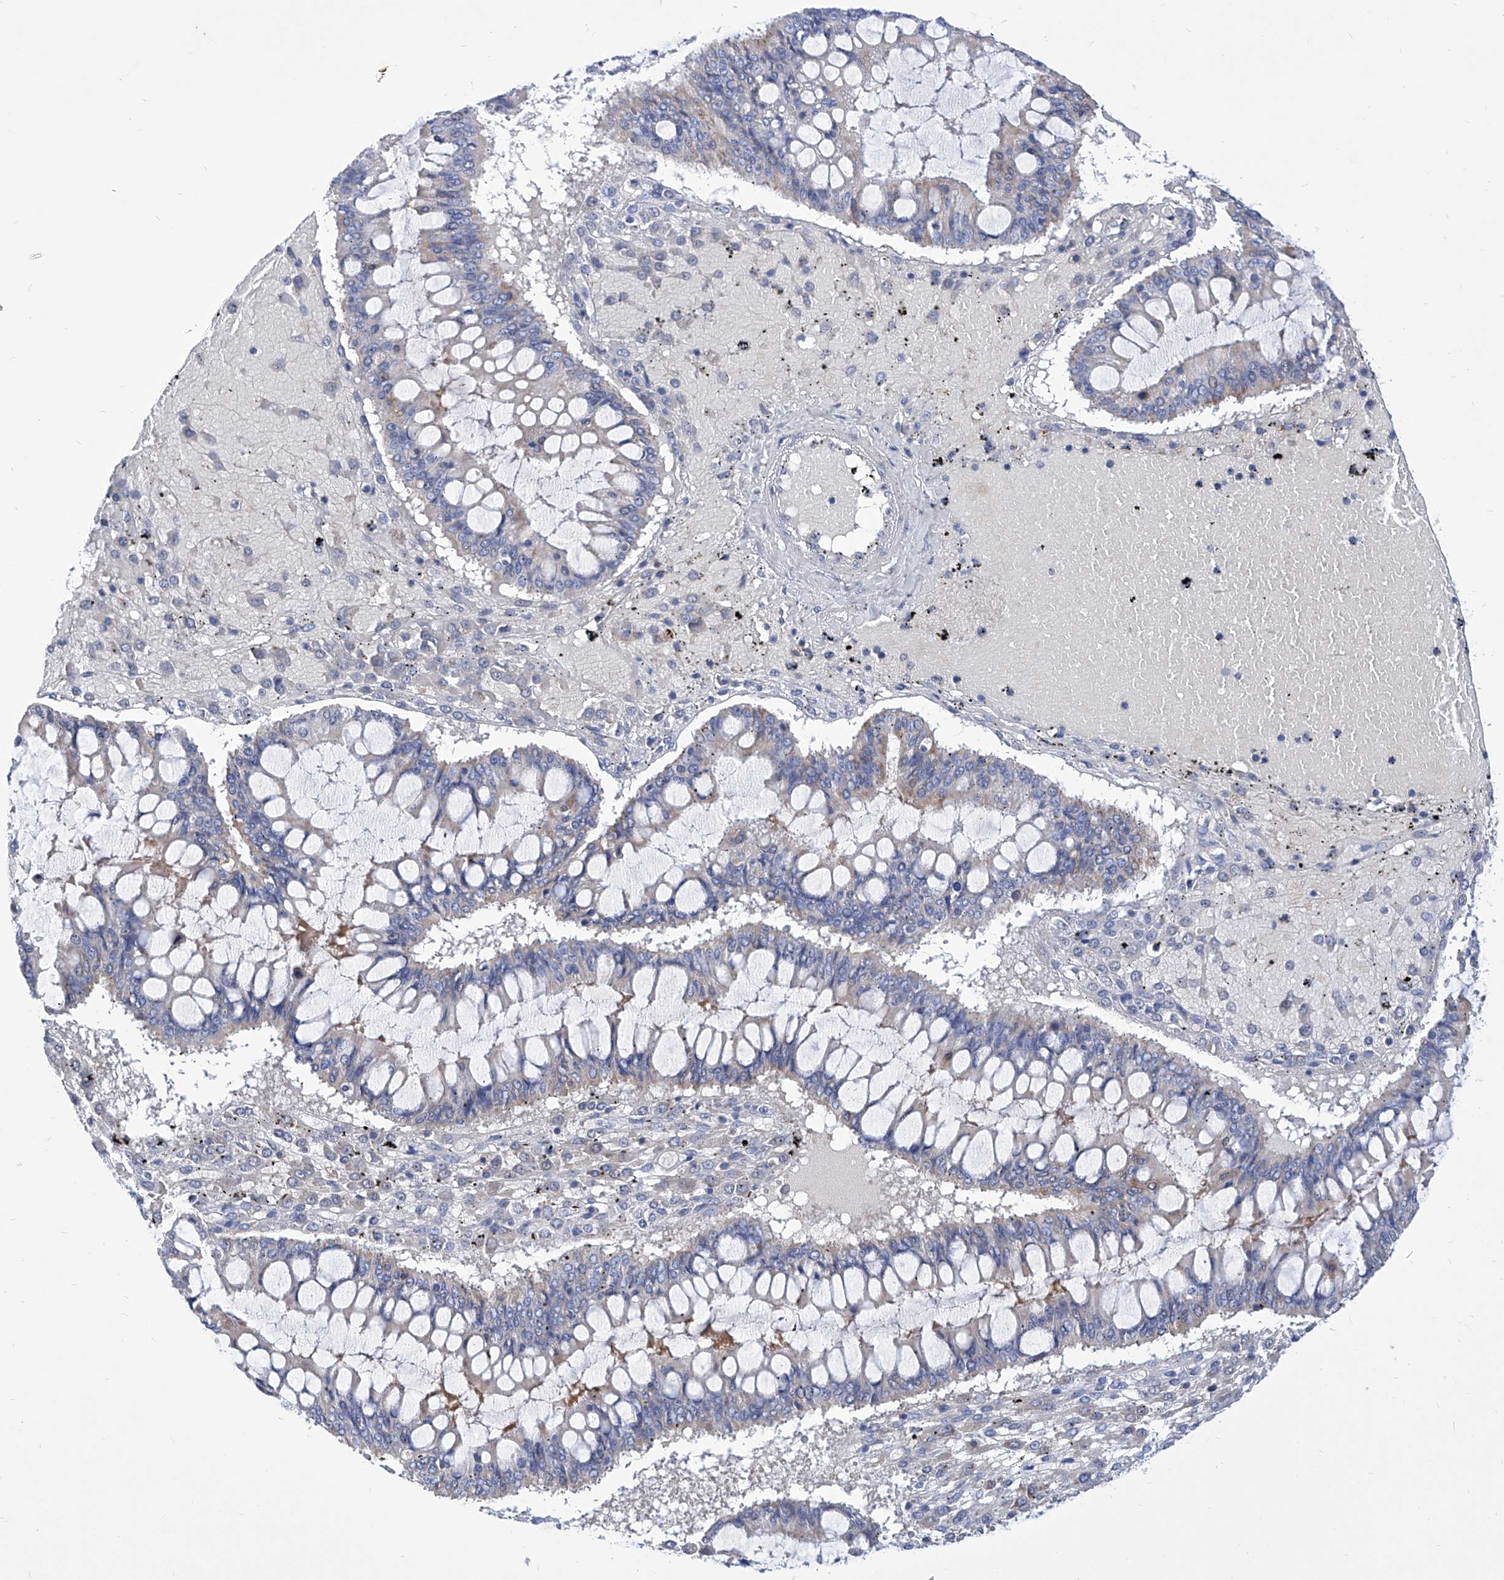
{"staining": {"intensity": "negative", "quantity": "none", "location": "none"}, "tissue": "ovarian cancer", "cell_type": "Tumor cells", "image_type": "cancer", "snomed": [{"axis": "morphology", "description": "Cystadenocarcinoma, mucinous, NOS"}, {"axis": "topography", "description": "Ovary"}], "caption": "Immunohistochemical staining of human ovarian cancer (mucinous cystadenocarcinoma) exhibits no significant expression in tumor cells.", "gene": "SRBD1", "patient": {"sex": "female", "age": 73}}